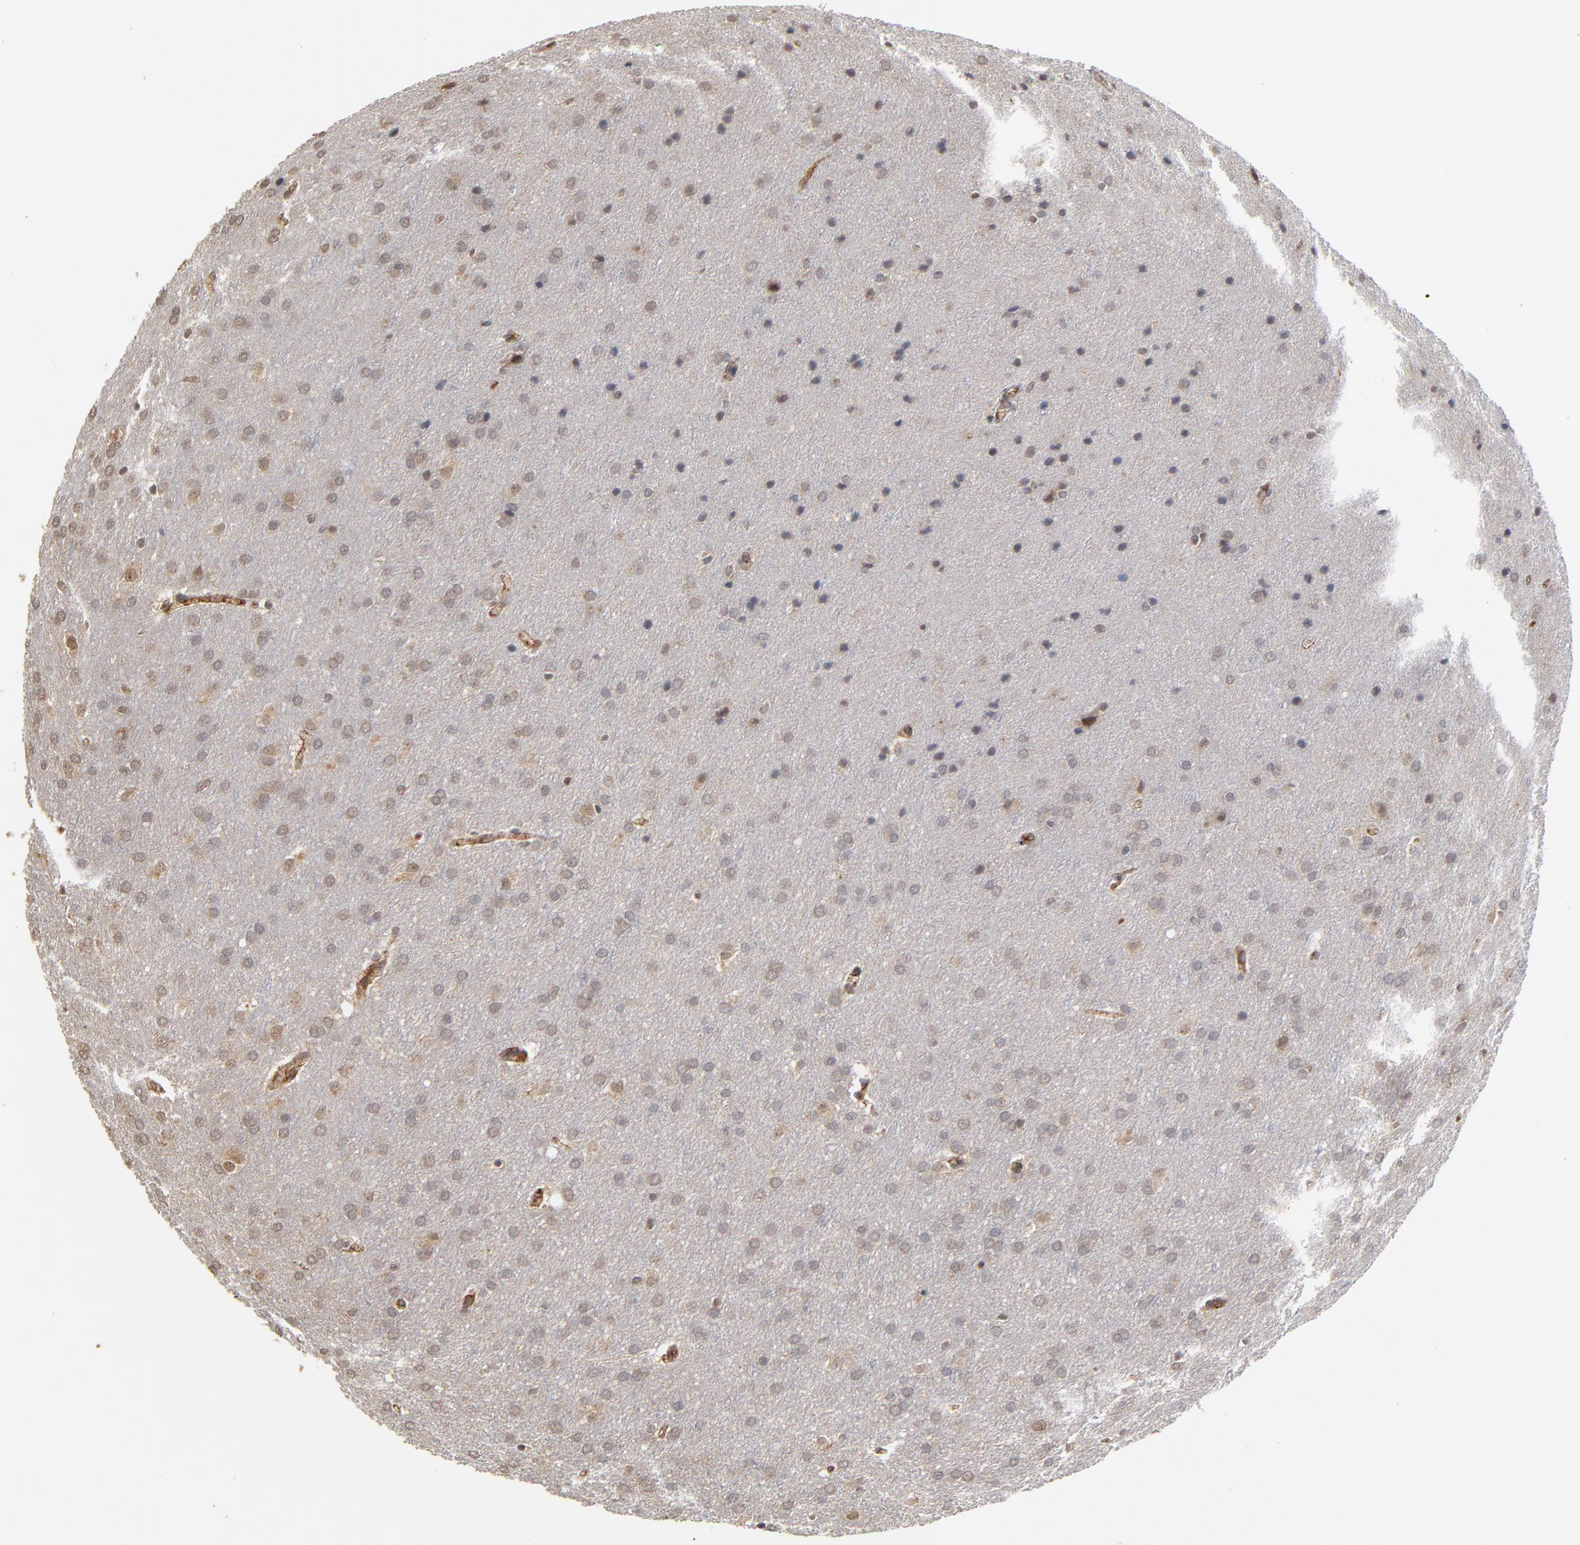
{"staining": {"intensity": "weak", "quantity": "<25%", "location": "cytoplasmic/membranous"}, "tissue": "glioma", "cell_type": "Tumor cells", "image_type": "cancer", "snomed": [{"axis": "morphology", "description": "Glioma, malignant, Low grade"}, {"axis": "topography", "description": "Brain"}], "caption": "The immunohistochemistry micrograph has no significant expression in tumor cells of glioma tissue. (Stains: DAB (3,3'-diaminobenzidine) immunohistochemistry (IHC) with hematoxylin counter stain, Microscopy: brightfield microscopy at high magnification).", "gene": "ASB8", "patient": {"sex": "female", "age": 32}}